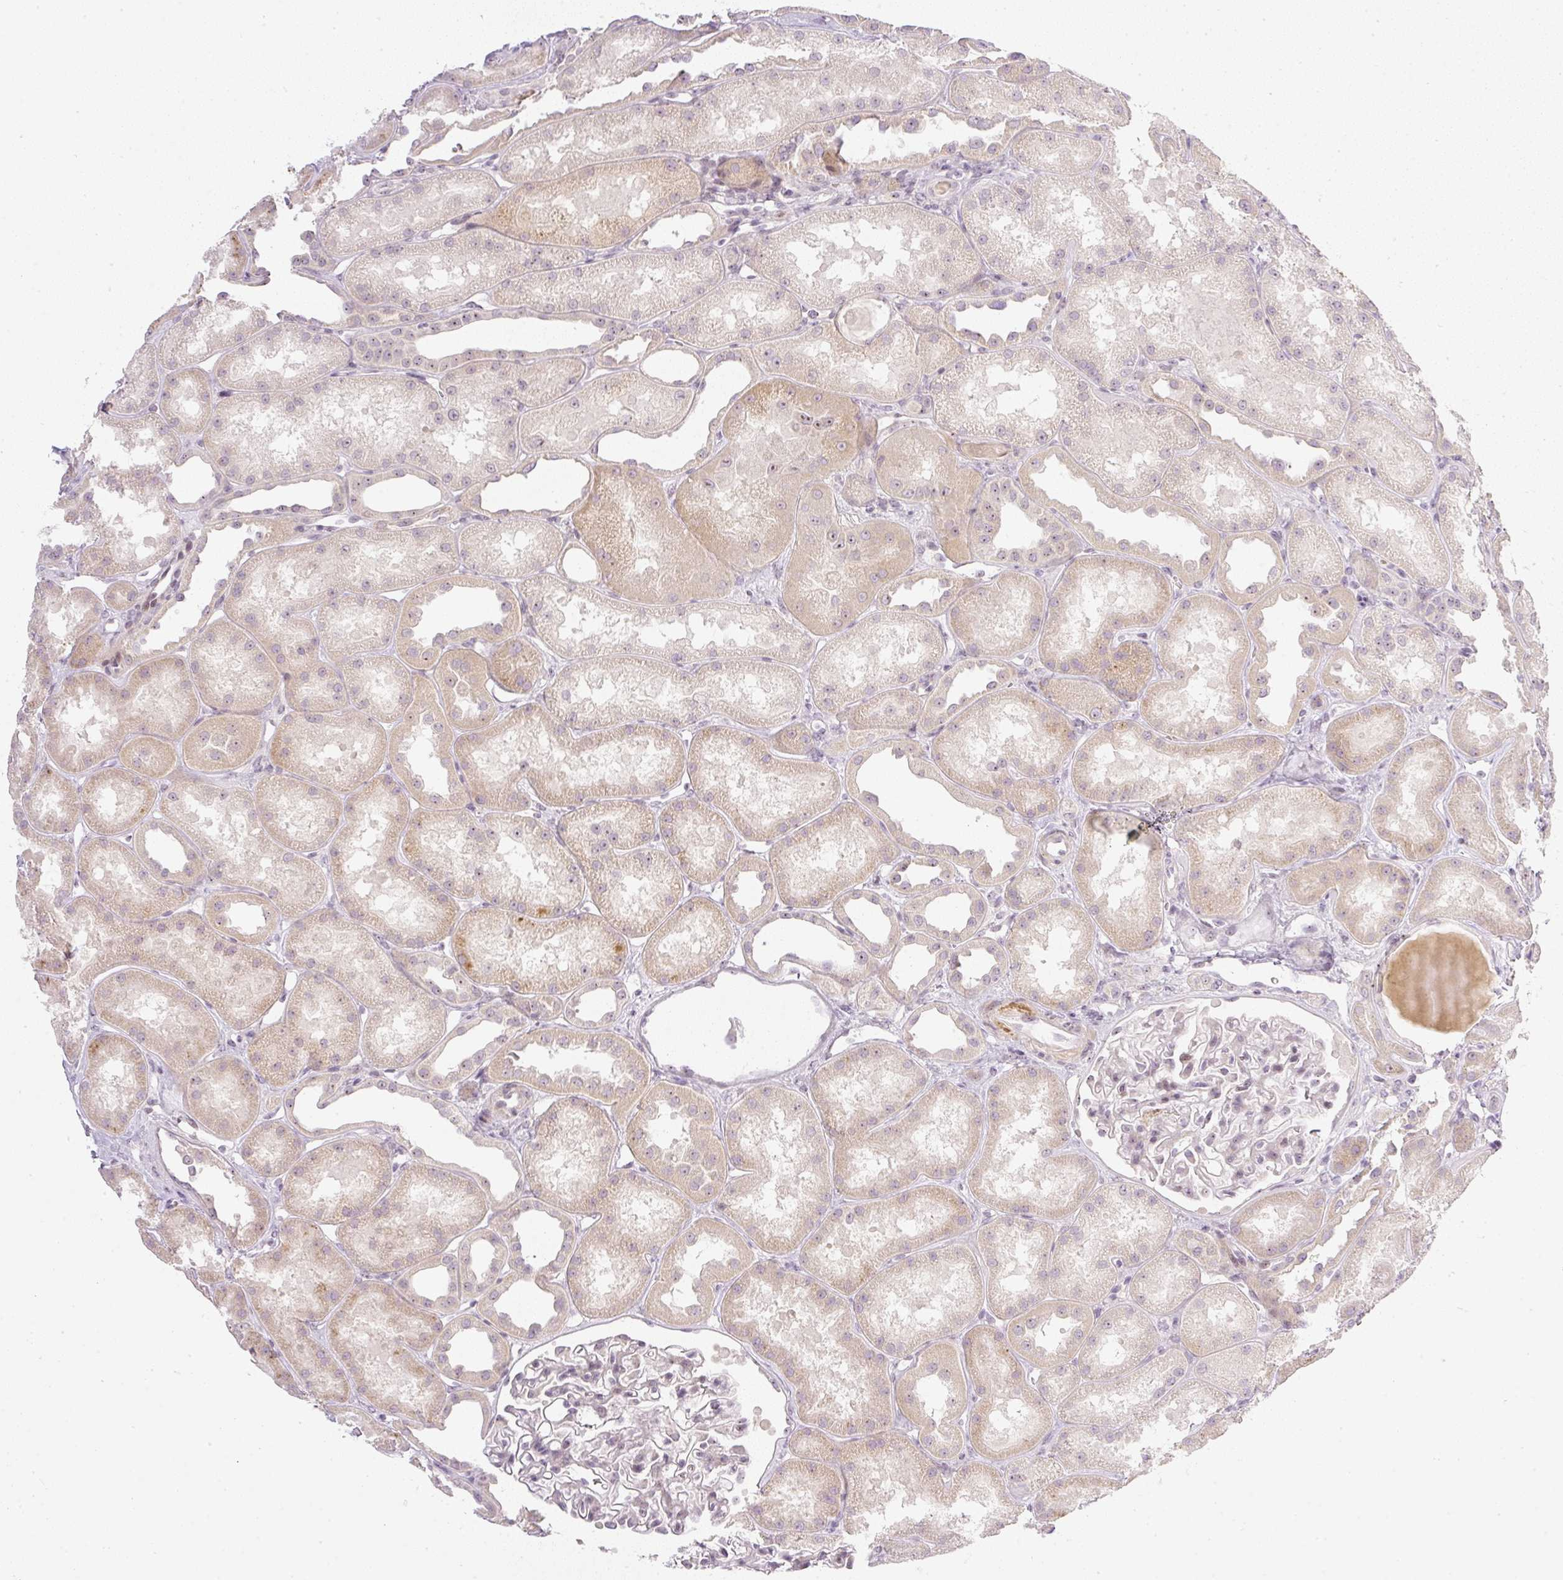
{"staining": {"intensity": "weak", "quantity": "<25%", "location": "nuclear"}, "tissue": "kidney", "cell_type": "Cells in glomeruli", "image_type": "normal", "snomed": [{"axis": "morphology", "description": "Normal tissue, NOS"}, {"axis": "topography", "description": "Kidney"}], "caption": "Human kidney stained for a protein using IHC exhibits no expression in cells in glomeruli.", "gene": "AAR2", "patient": {"sex": "male", "age": 61}}